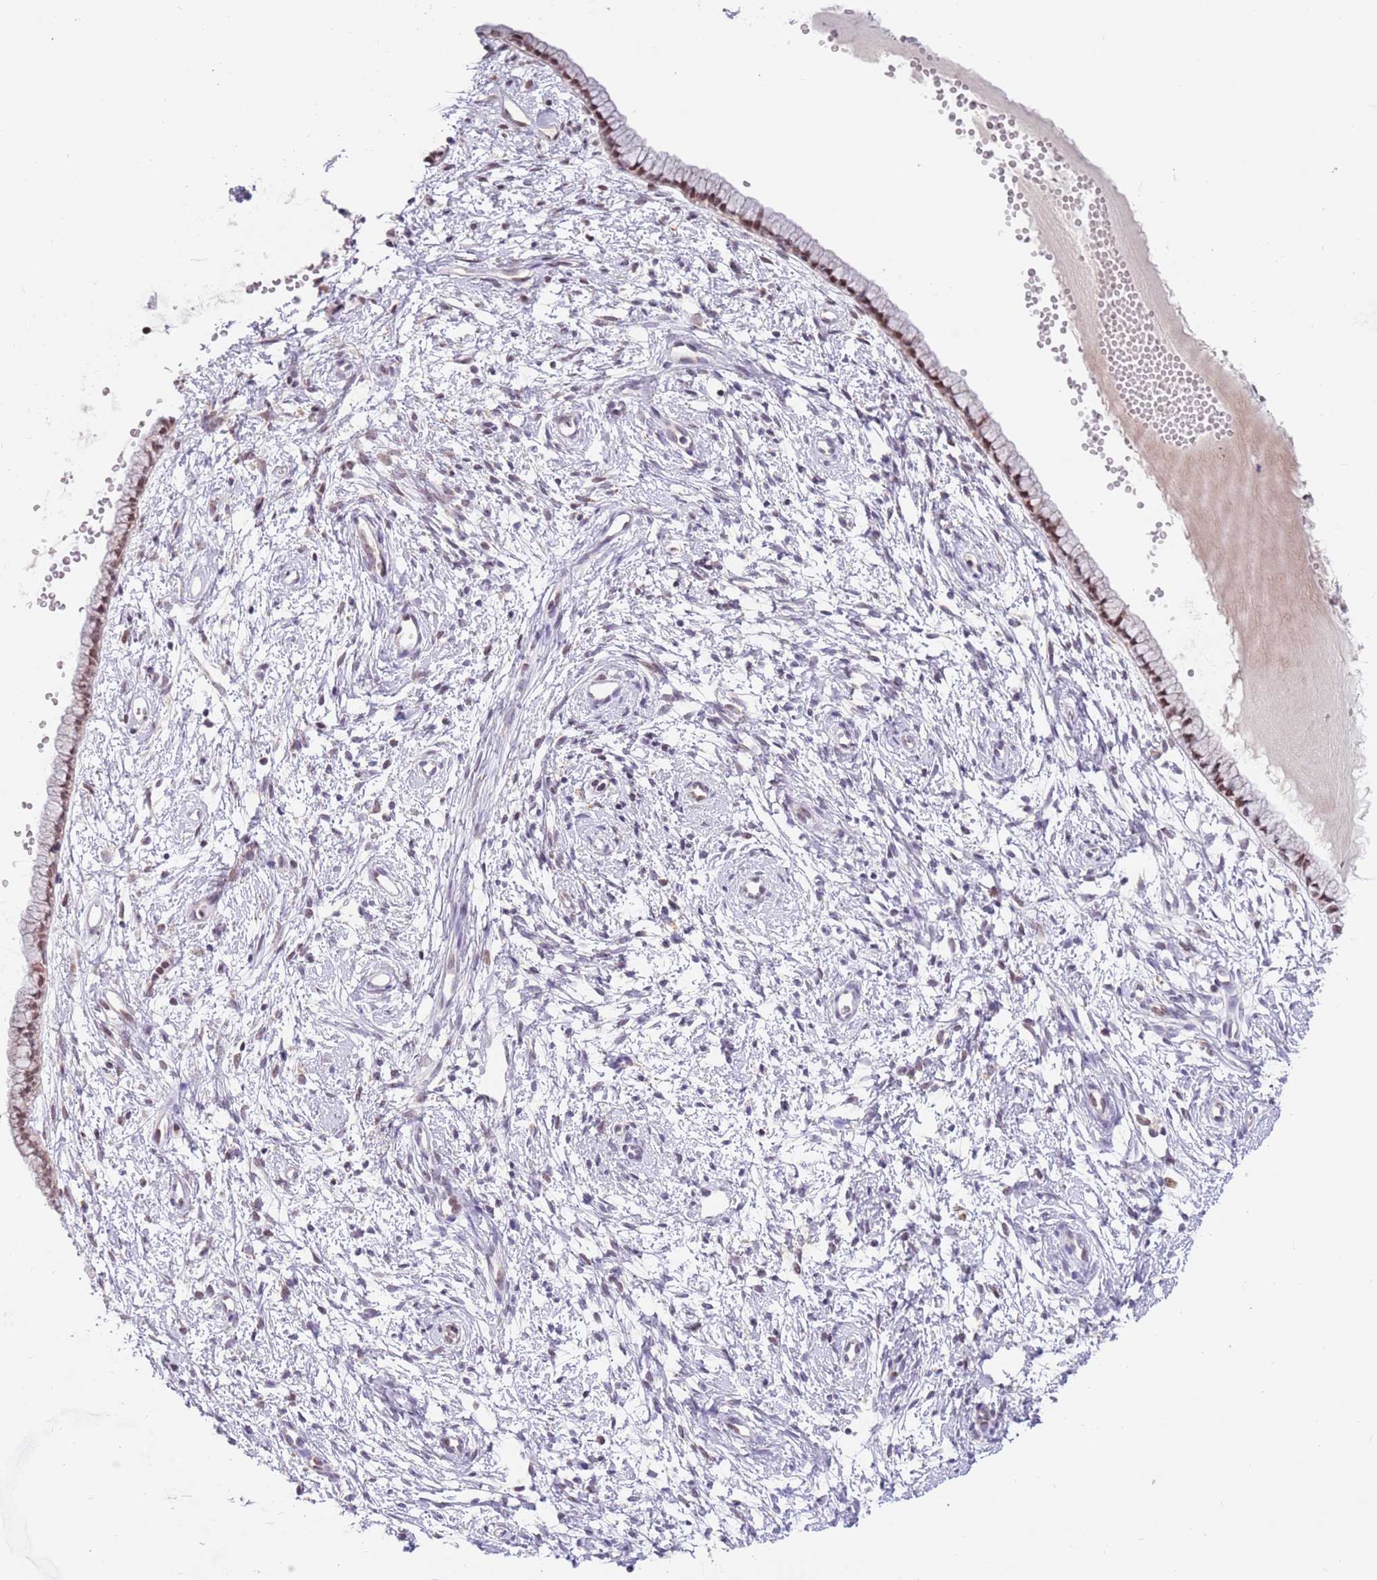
{"staining": {"intensity": "moderate", "quantity": ">75%", "location": "nuclear"}, "tissue": "cervix", "cell_type": "Glandular cells", "image_type": "normal", "snomed": [{"axis": "morphology", "description": "Normal tissue, NOS"}, {"axis": "topography", "description": "Cervix"}], "caption": "The micrograph reveals immunohistochemical staining of normal cervix. There is moderate nuclear expression is present in approximately >75% of glandular cells.", "gene": "TIMM13", "patient": {"sex": "female", "age": 57}}